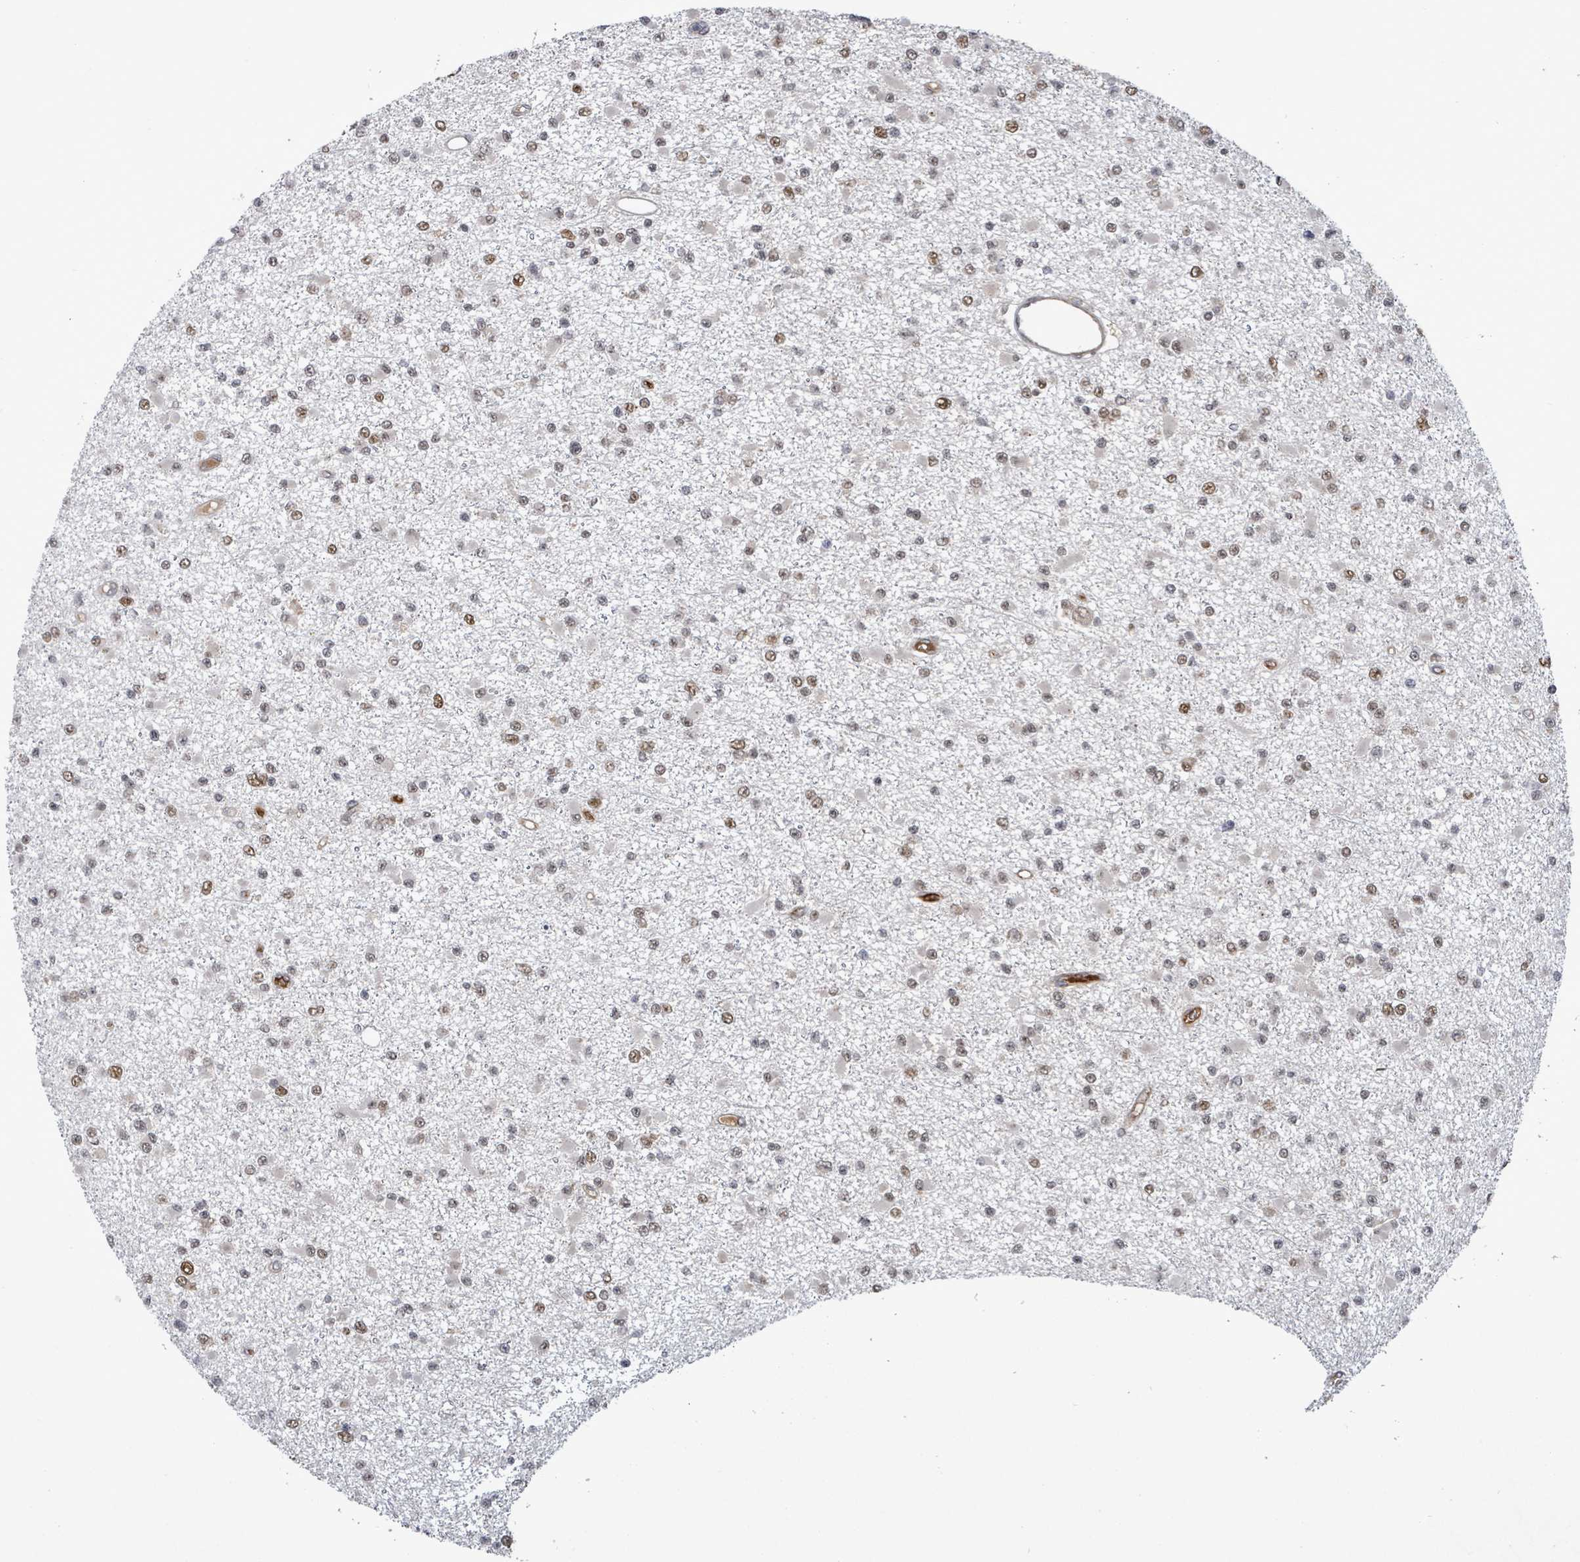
{"staining": {"intensity": "moderate", "quantity": "25%-75%", "location": "nuclear"}, "tissue": "glioma", "cell_type": "Tumor cells", "image_type": "cancer", "snomed": [{"axis": "morphology", "description": "Glioma, malignant, Low grade"}, {"axis": "topography", "description": "Brain"}], "caption": "Immunohistochemistry photomicrograph of human glioma stained for a protein (brown), which exhibits medium levels of moderate nuclear expression in about 25%-75% of tumor cells.", "gene": "PATZ1", "patient": {"sex": "female", "age": 22}}